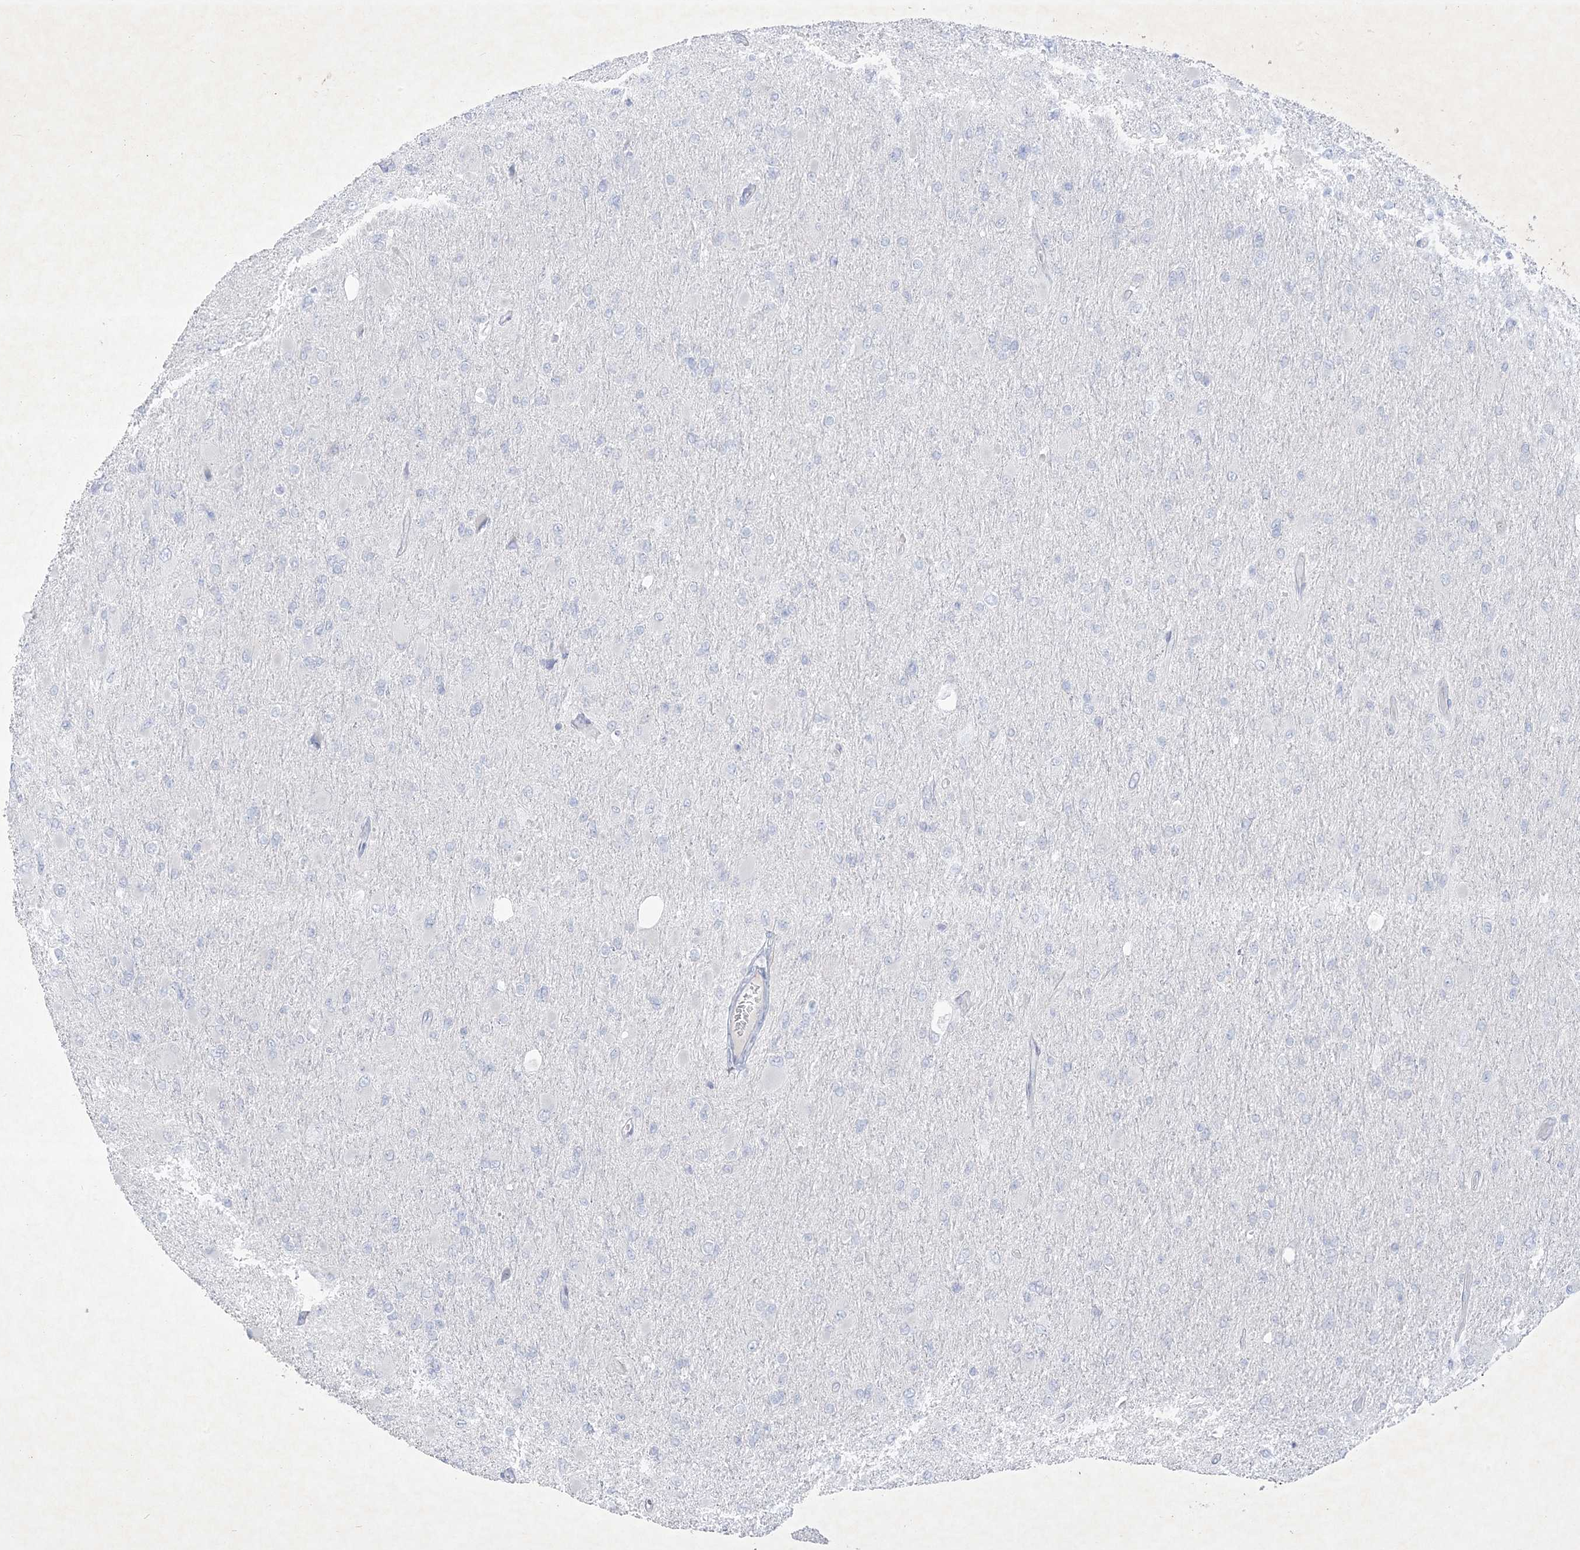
{"staining": {"intensity": "negative", "quantity": "none", "location": "none"}, "tissue": "glioma", "cell_type": "Tumor cells", "image_type": "cancer", "snomed": [{"axis": "morphology", "description": "Glioma, malignant, High grade"}, {"axis": "topography", "description": "Cerebral cortex"}], "caption": "High-grade glioma (malignant) was stained to show a protein in brown. There is no significant expression in tumor cells.", "gene": "B3GNT7", "patient": {"sex": "female", "age": 36}}